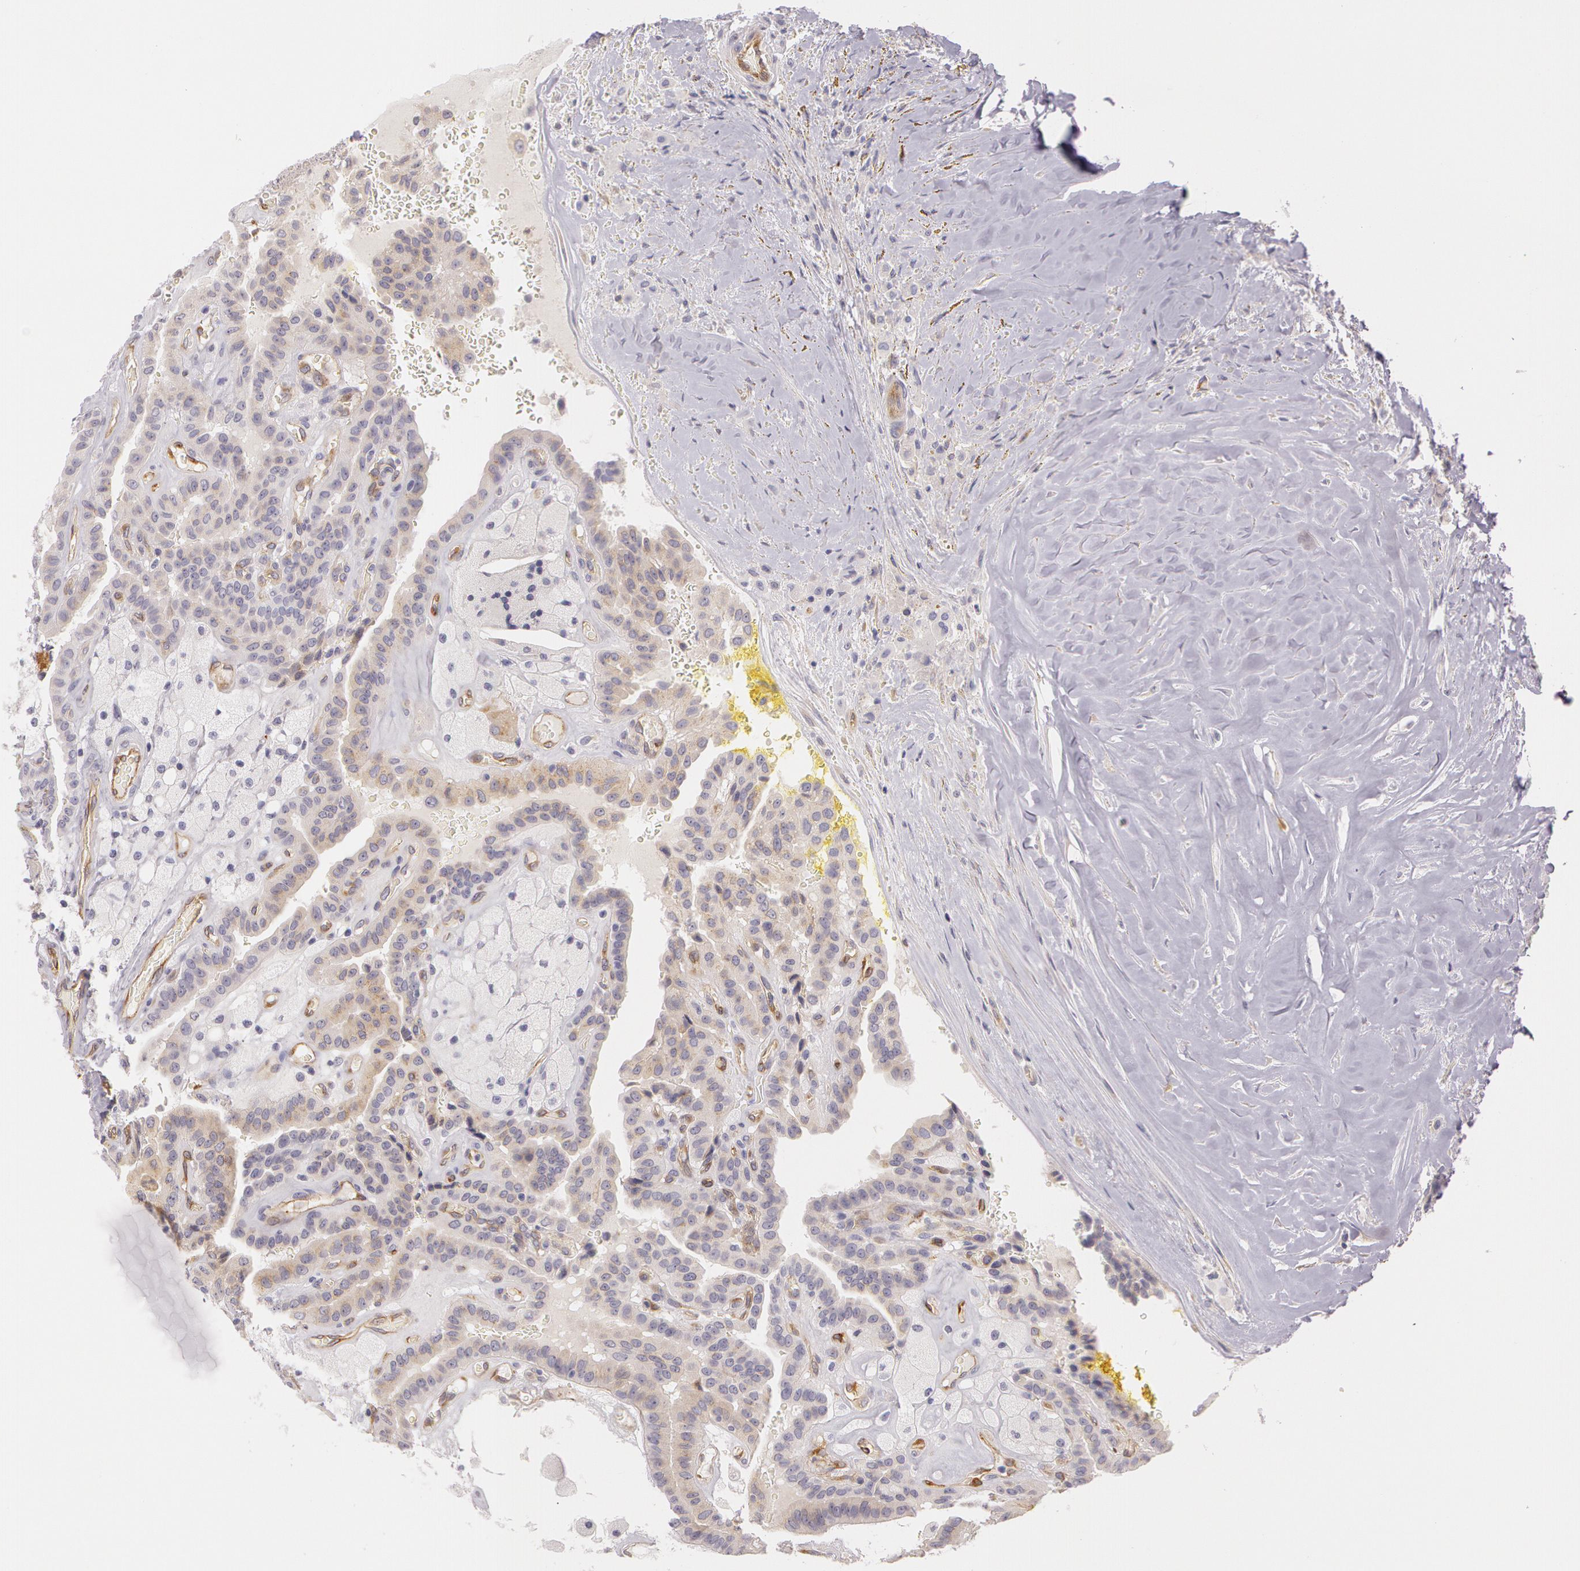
{"staining": {"intensity": "weak", "quantity": "25%-75%", "location": "cytoplasmic/membranous"}, "tissue": "thyroid cancer", "cell_type": "Tumor cells", "image_type": "cancer", "snomed": [{"axis": "morphology", "description": "Papillary adenocarcinoma, NOS"}, {"axis": "topography", "description": "Thyroid gland"}], "caption": "Immunohistochemical staining of human thyroid cancer (papillary adenocarcinoma) displays low levels of weak cytoplasmic/membranous protein staining in approximately 25%-75% of tumor cells.", "gene": "APP", "patient": {"sex": "male", "age": 87}}